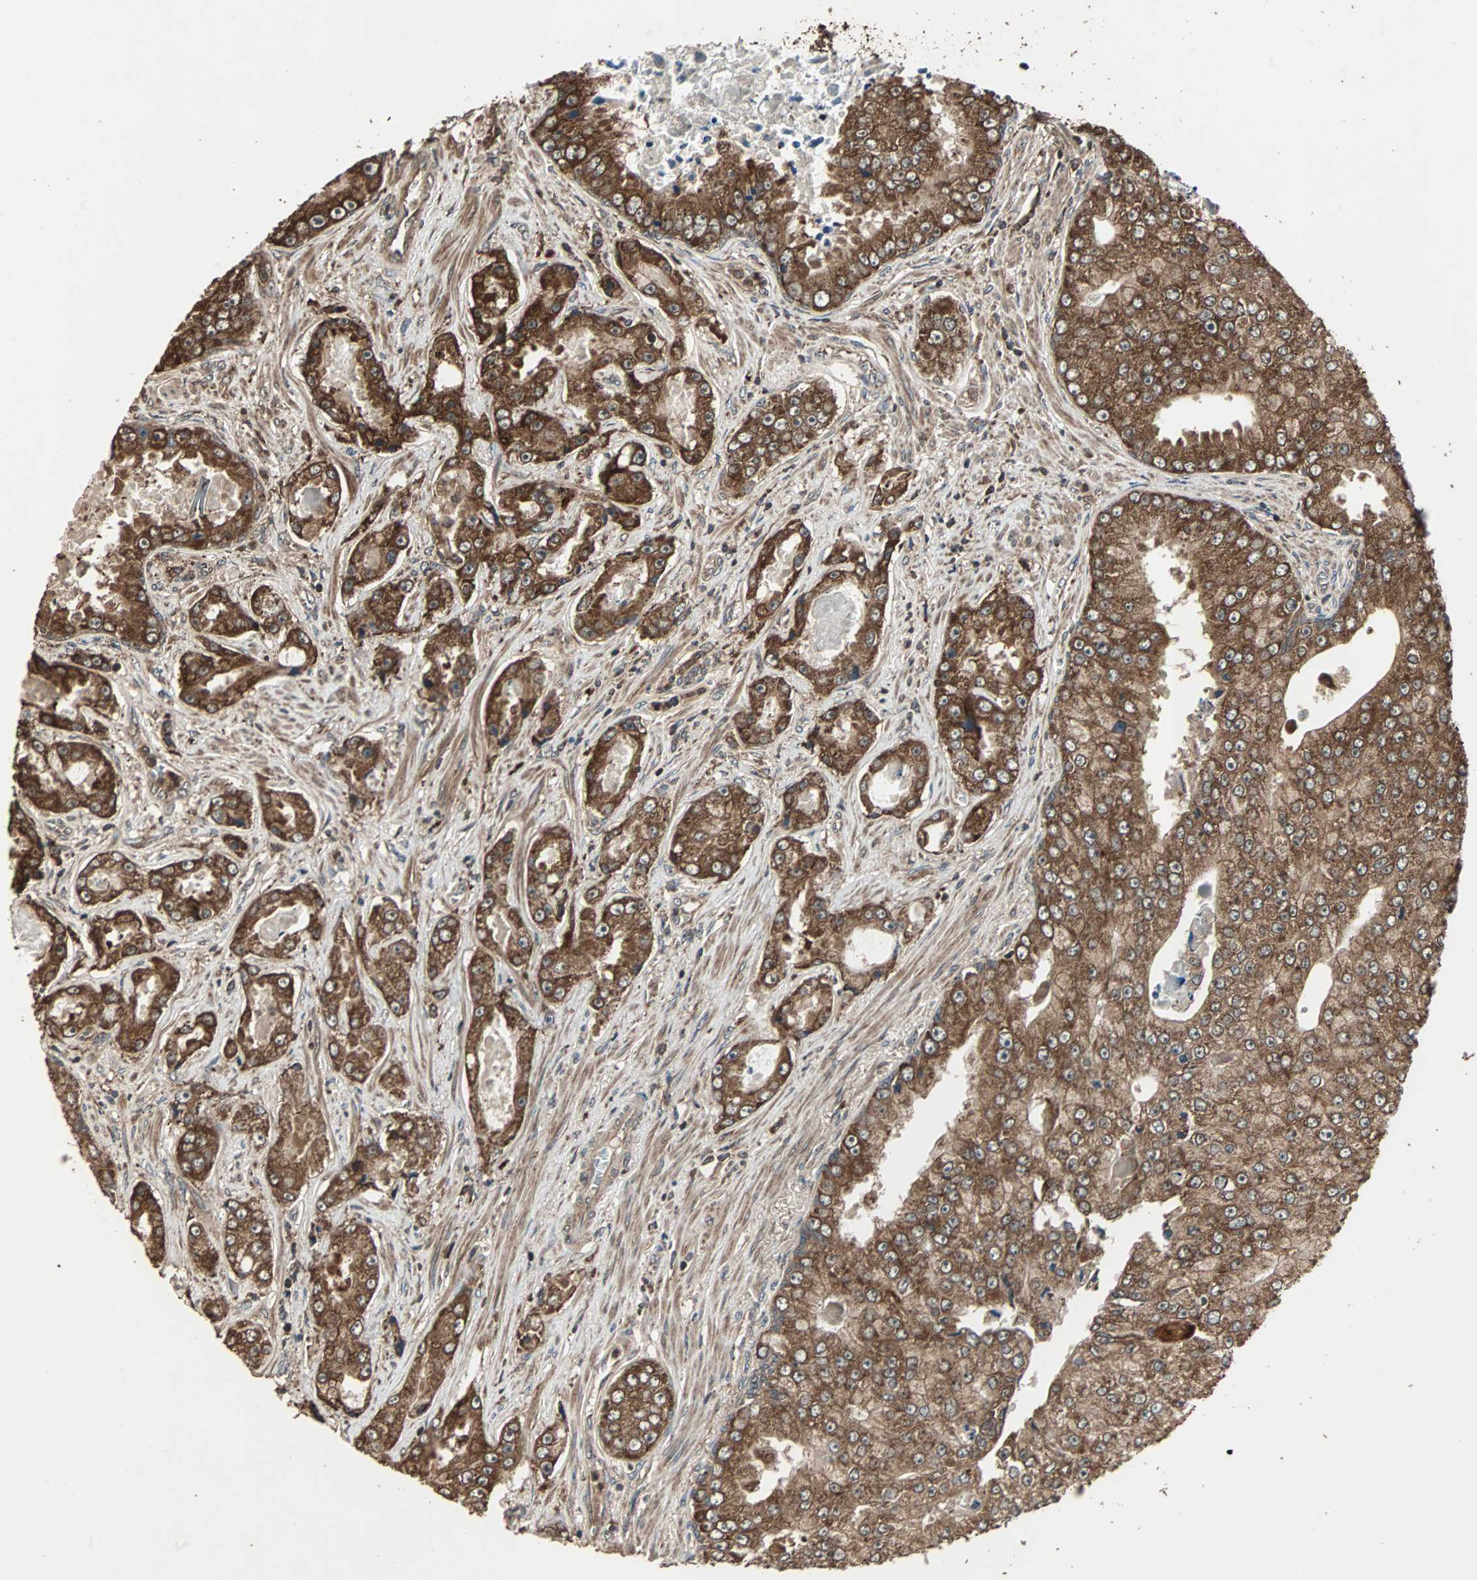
{"staining": {"intensity": "strong", "quantity": ">75%", "location": "cytoplasmic/membranous"}, "tissue": "prostate cancer", "cell_type": "Tumor cells", "image_type": "cancer", "snomed": [{"axis": "morphology", "description": "Adenocarcinoma, High grade"}, {"axis": "topography", "description": "Prostate"}], "caption": "An IHC micrograph of neoplastic tissue is shown. Protein staining in brown labels strong cytoplasmic/membranous positivity in prostate cancer (adenocarcinoma (high-grade)) within tumor cells.", "gene": "LAMTOR5", "patient": {"sex": "male", "age": 73}}